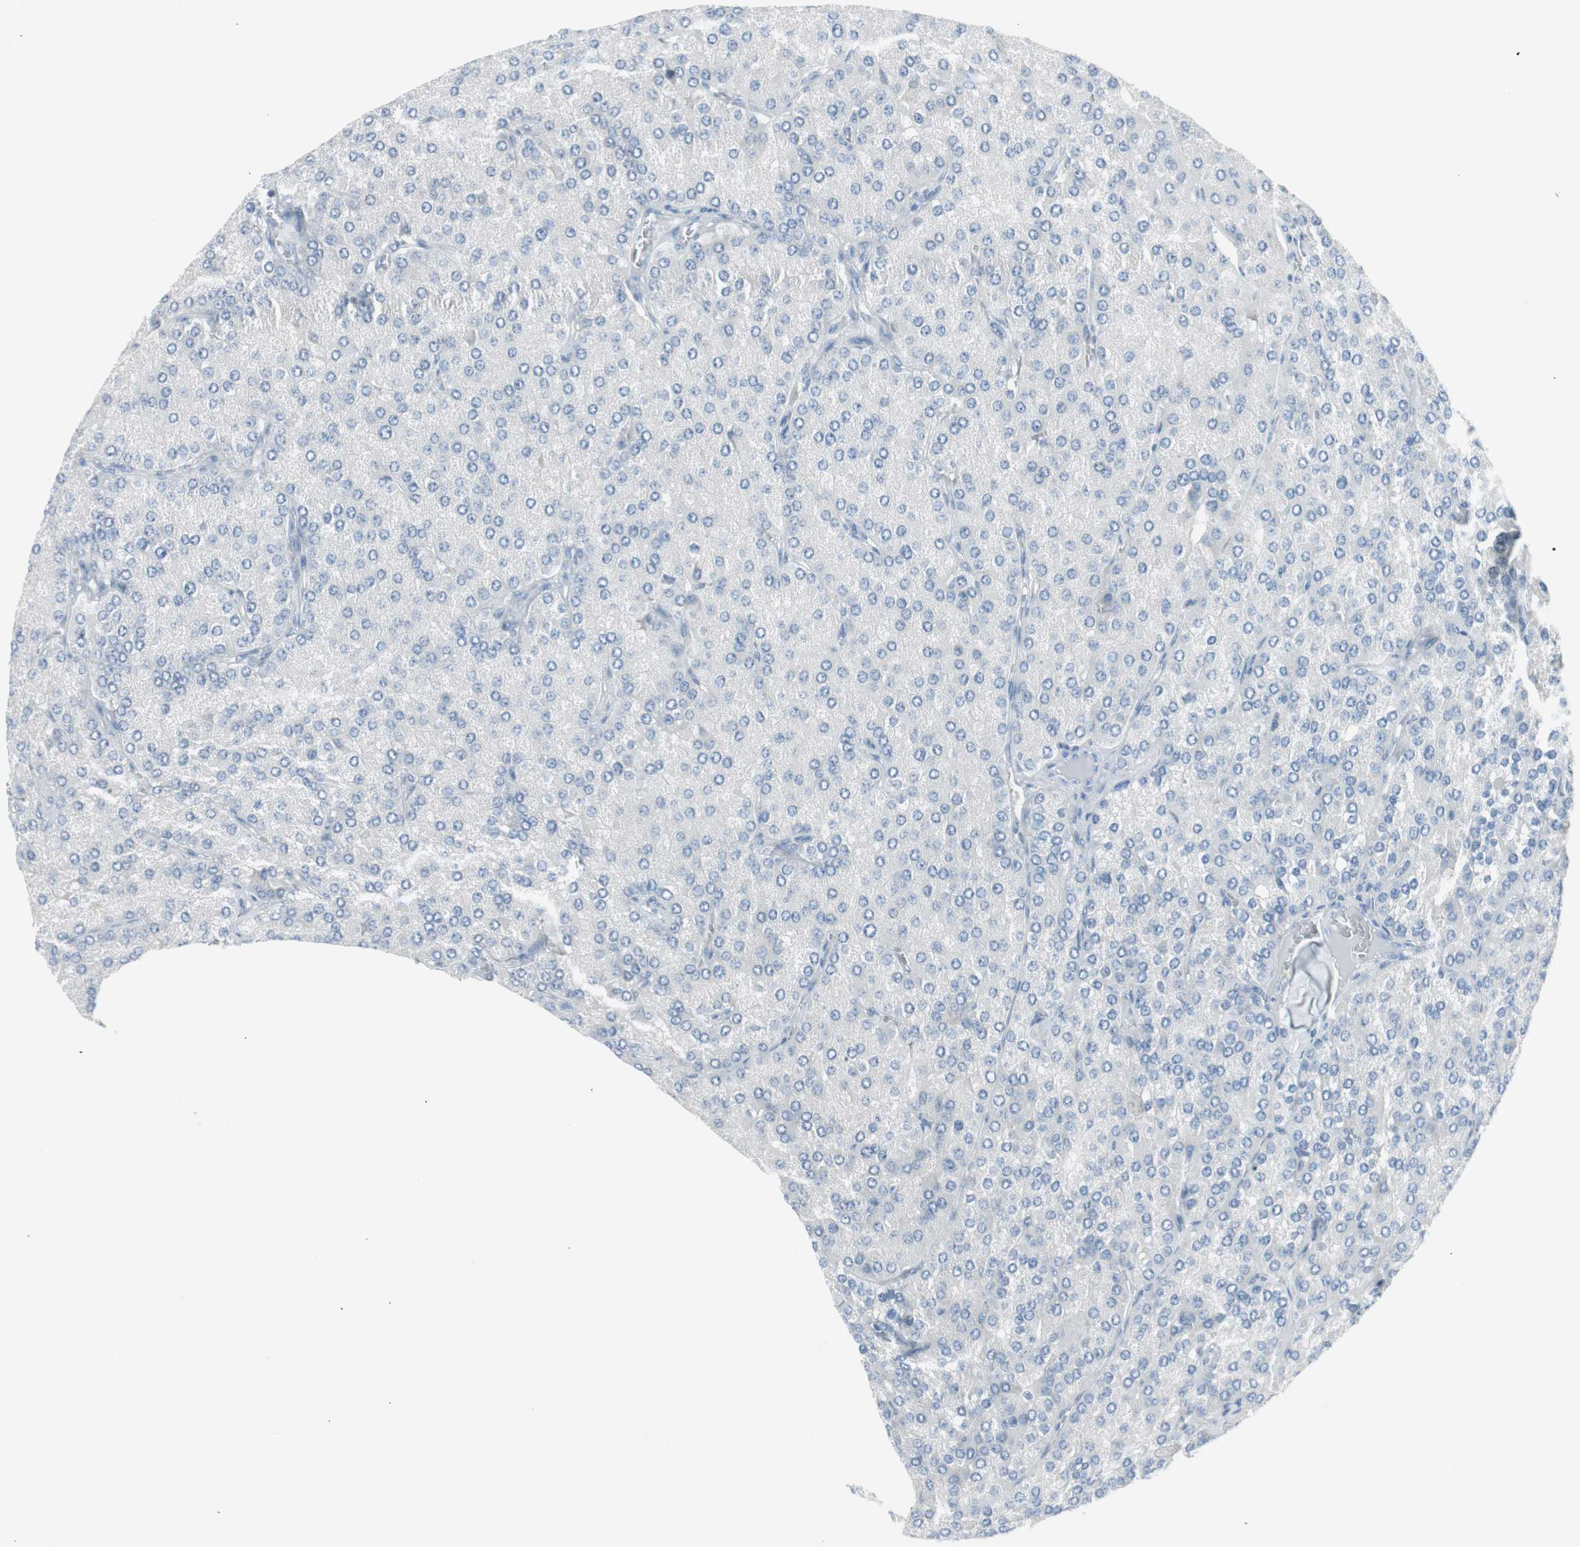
{"staining": {"intensity": "negative", "quantity": "none", "location": "none"}, "tissue": "parathyroid gland", "cell_type": "Glandular cells", "image_type": "normal", "snomed": [{"axis": "morphology", "description": "Normal tissue, NOS"}, {"axis": "morphology", "description": "Adenoma, NOS"}, {"axis": "topography", "description": "Parathyroid gland"}], "caption": "Immunohistochemistry (IHC) micrograph of benign parathyroid gland stained for a protein (brown), which exhibits no expression in glandular cells.", "gene": "AGR2", "patient": {"sex": "female", "age": 86}}